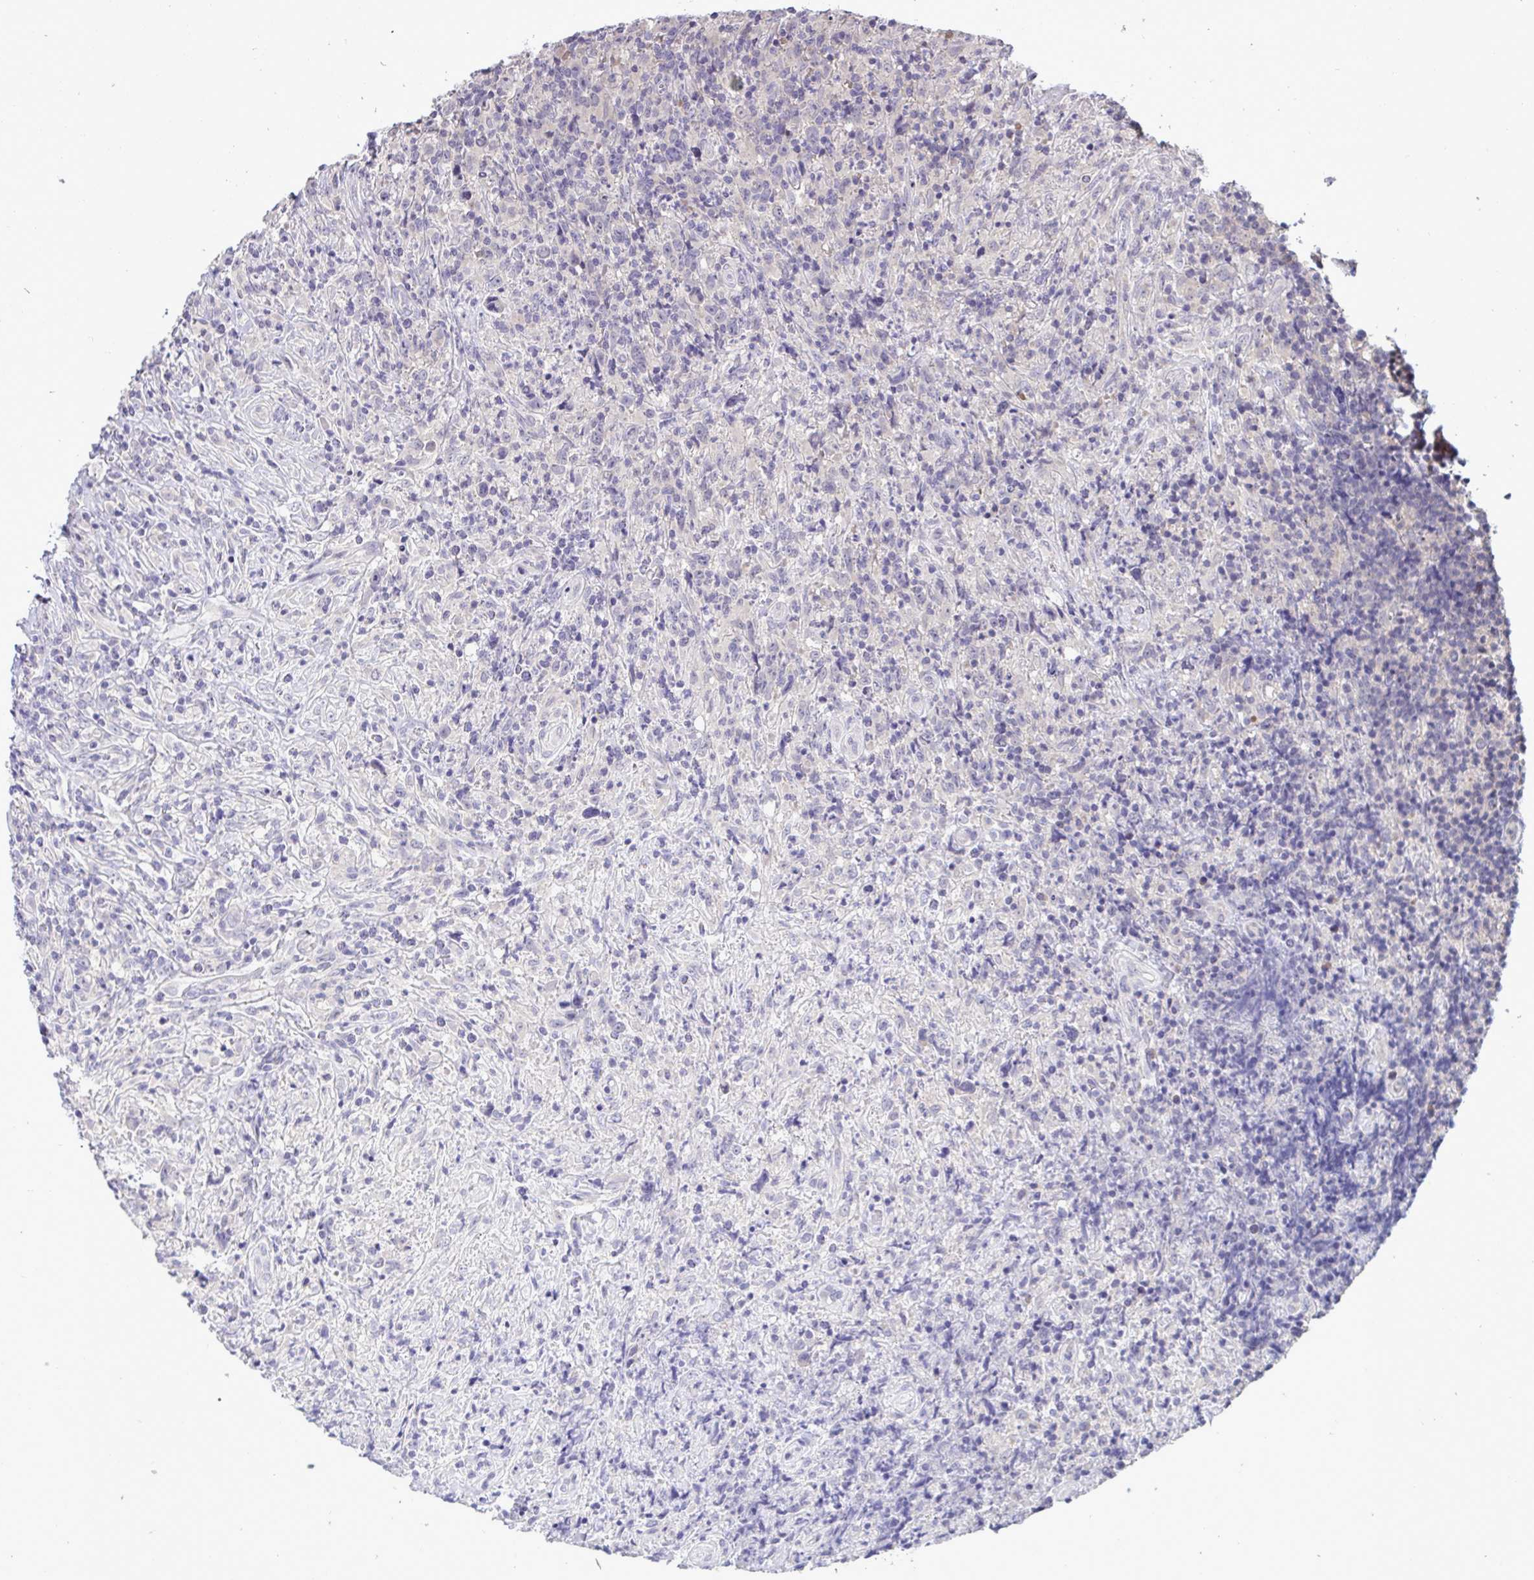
{"staining": {"intensity": "negative", "quantity": "none", "location": "none"}, "tissue": "lymphoma", "cell_type": "Tumor cells", "image_type": "cancer", "snomed": [{"axis": "morphology", "description": "Hodgkin's disease, NOS"}, {"axis": "topography", "description": "Lymph node"}], "caption": "IHC of Hodgkin's disease reveals no expression in tumor cells.", "gene": "TMEM41A", "patient": {"sex": "female", "age": 18}}